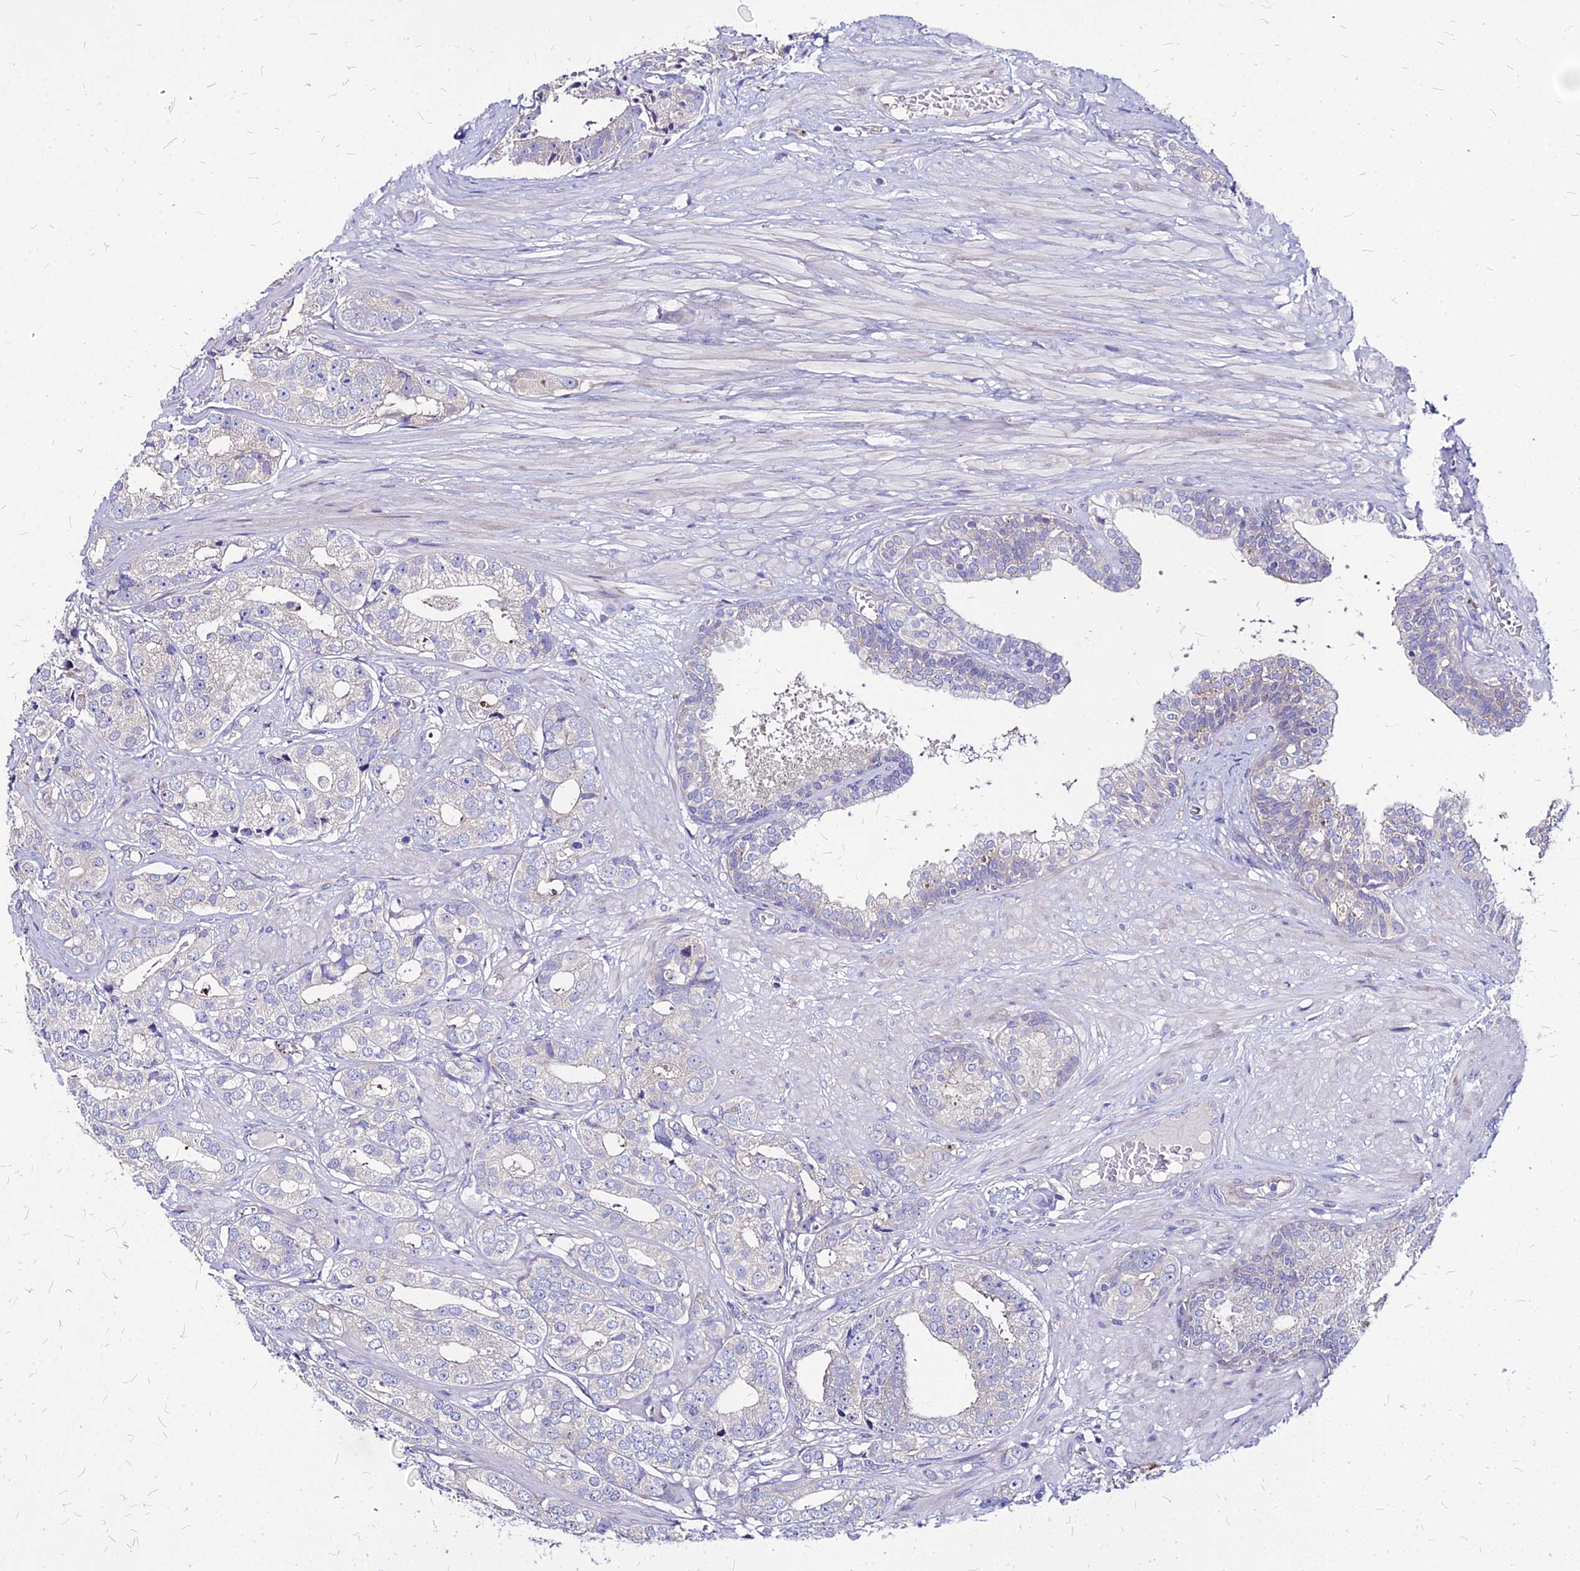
{"staining": {"intensity": "negative", "quantity": "none", "location": "none"}, "tissue": "prostate cancer", "cell_type": "Tumor cells", "image_type": "cancer", "snomed": [{"axis": "morphology", "description": "Adenocarcinoma, High grade"}, {"axis": "topography", "description": "Prostate"}], "caption": "A photomicrograph of human prostate cancer is negative for staining in tumor cells.", "gene": "COMMD10", "patient": {"sex": "male", "age": 71}}